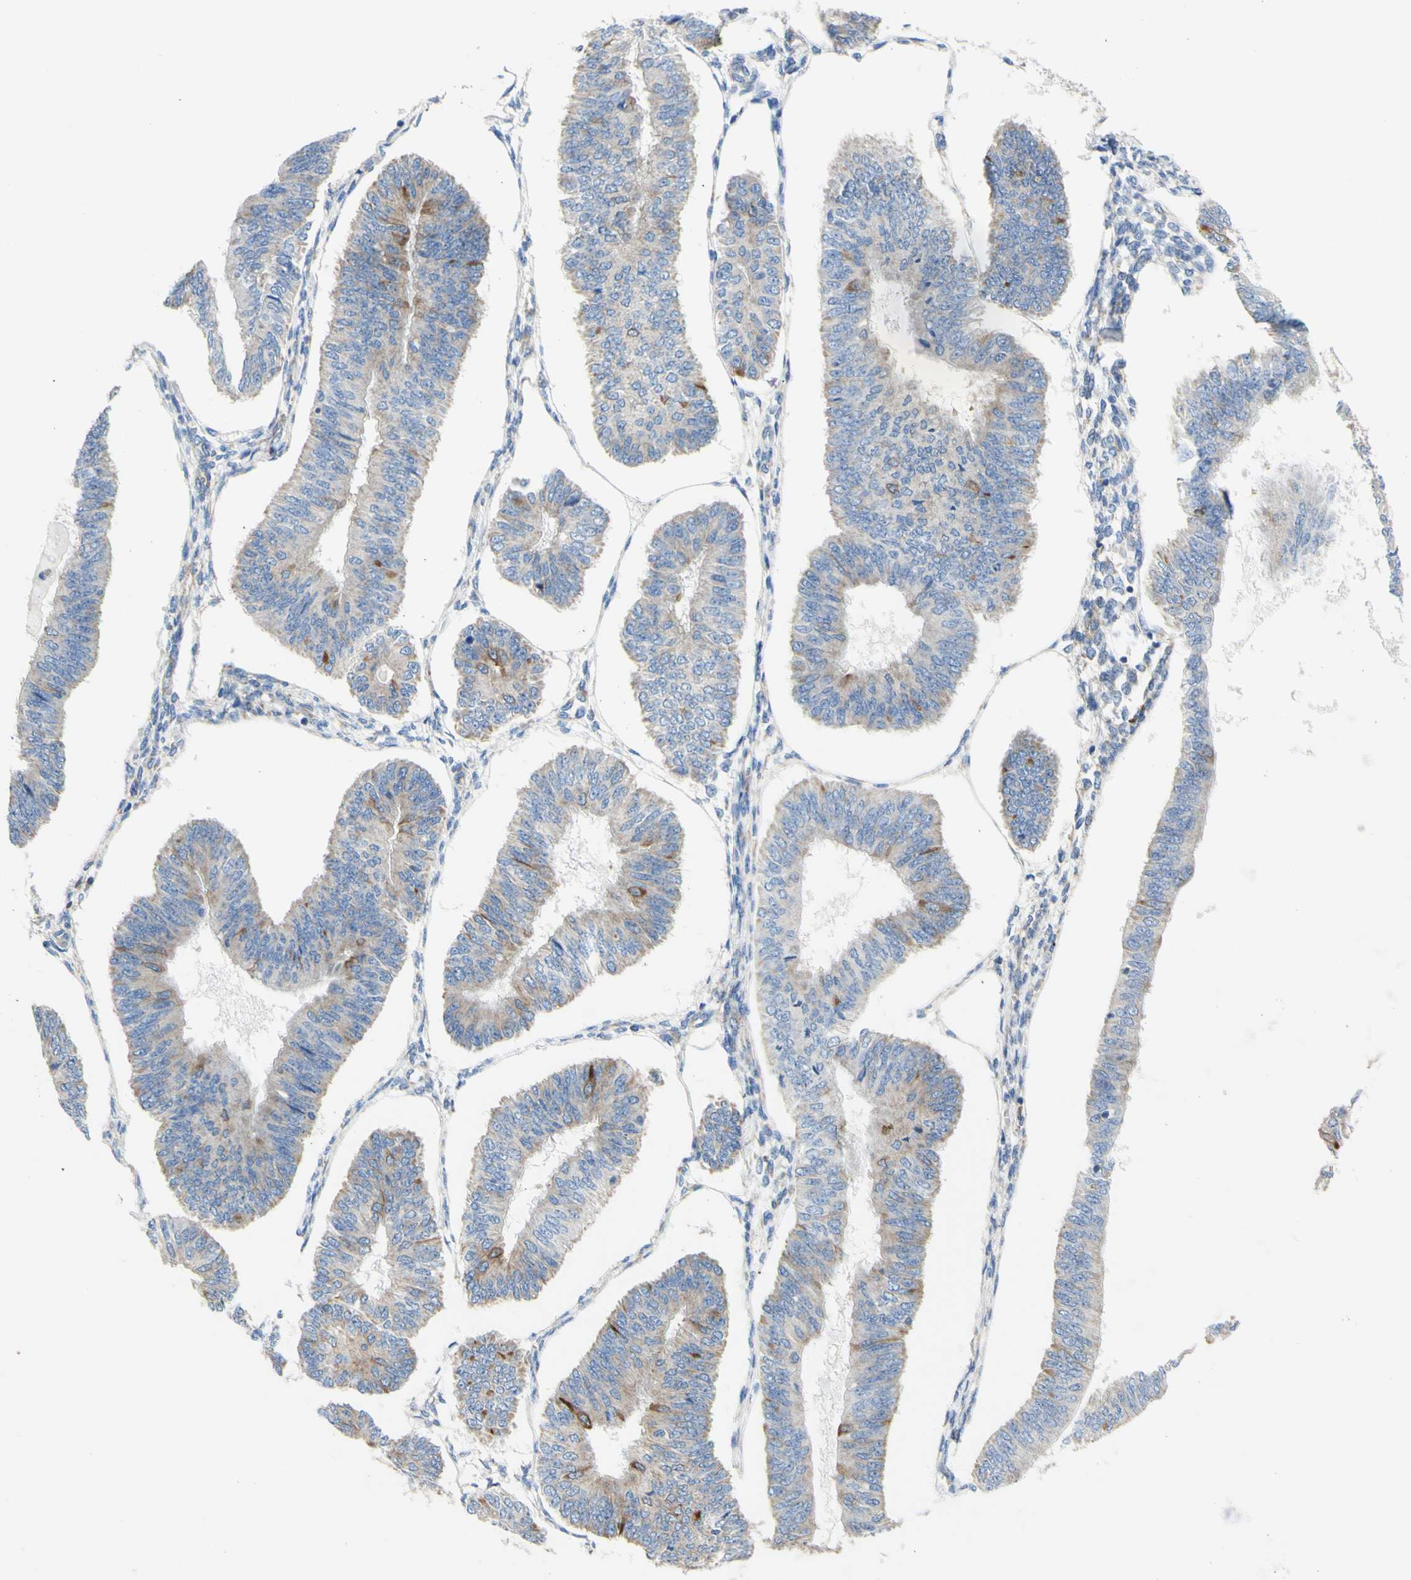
{"staining": {"intensity": "weak", "quantity": "25%-75%", "location": "cytoplasmic/membranous"}, "tissue": "endometrial cancer", "cell_type": "Tumor cells", "image_type": "cancer", "snomed": [{"axis": "morphology", "description": "Adenocarcinoma, NOS"}, {"axis": "topography", "description": "Endometrium"}], "caption": "Endometrial cancer (adenocarcinoma) tissue reveals weak cytoplasmic/membranous expression in about 25%-75% of tumor cells, visualized by immunohistochemistry.", "gene": "RETREG2", "patient": {"sex": "female", "age": 58}}